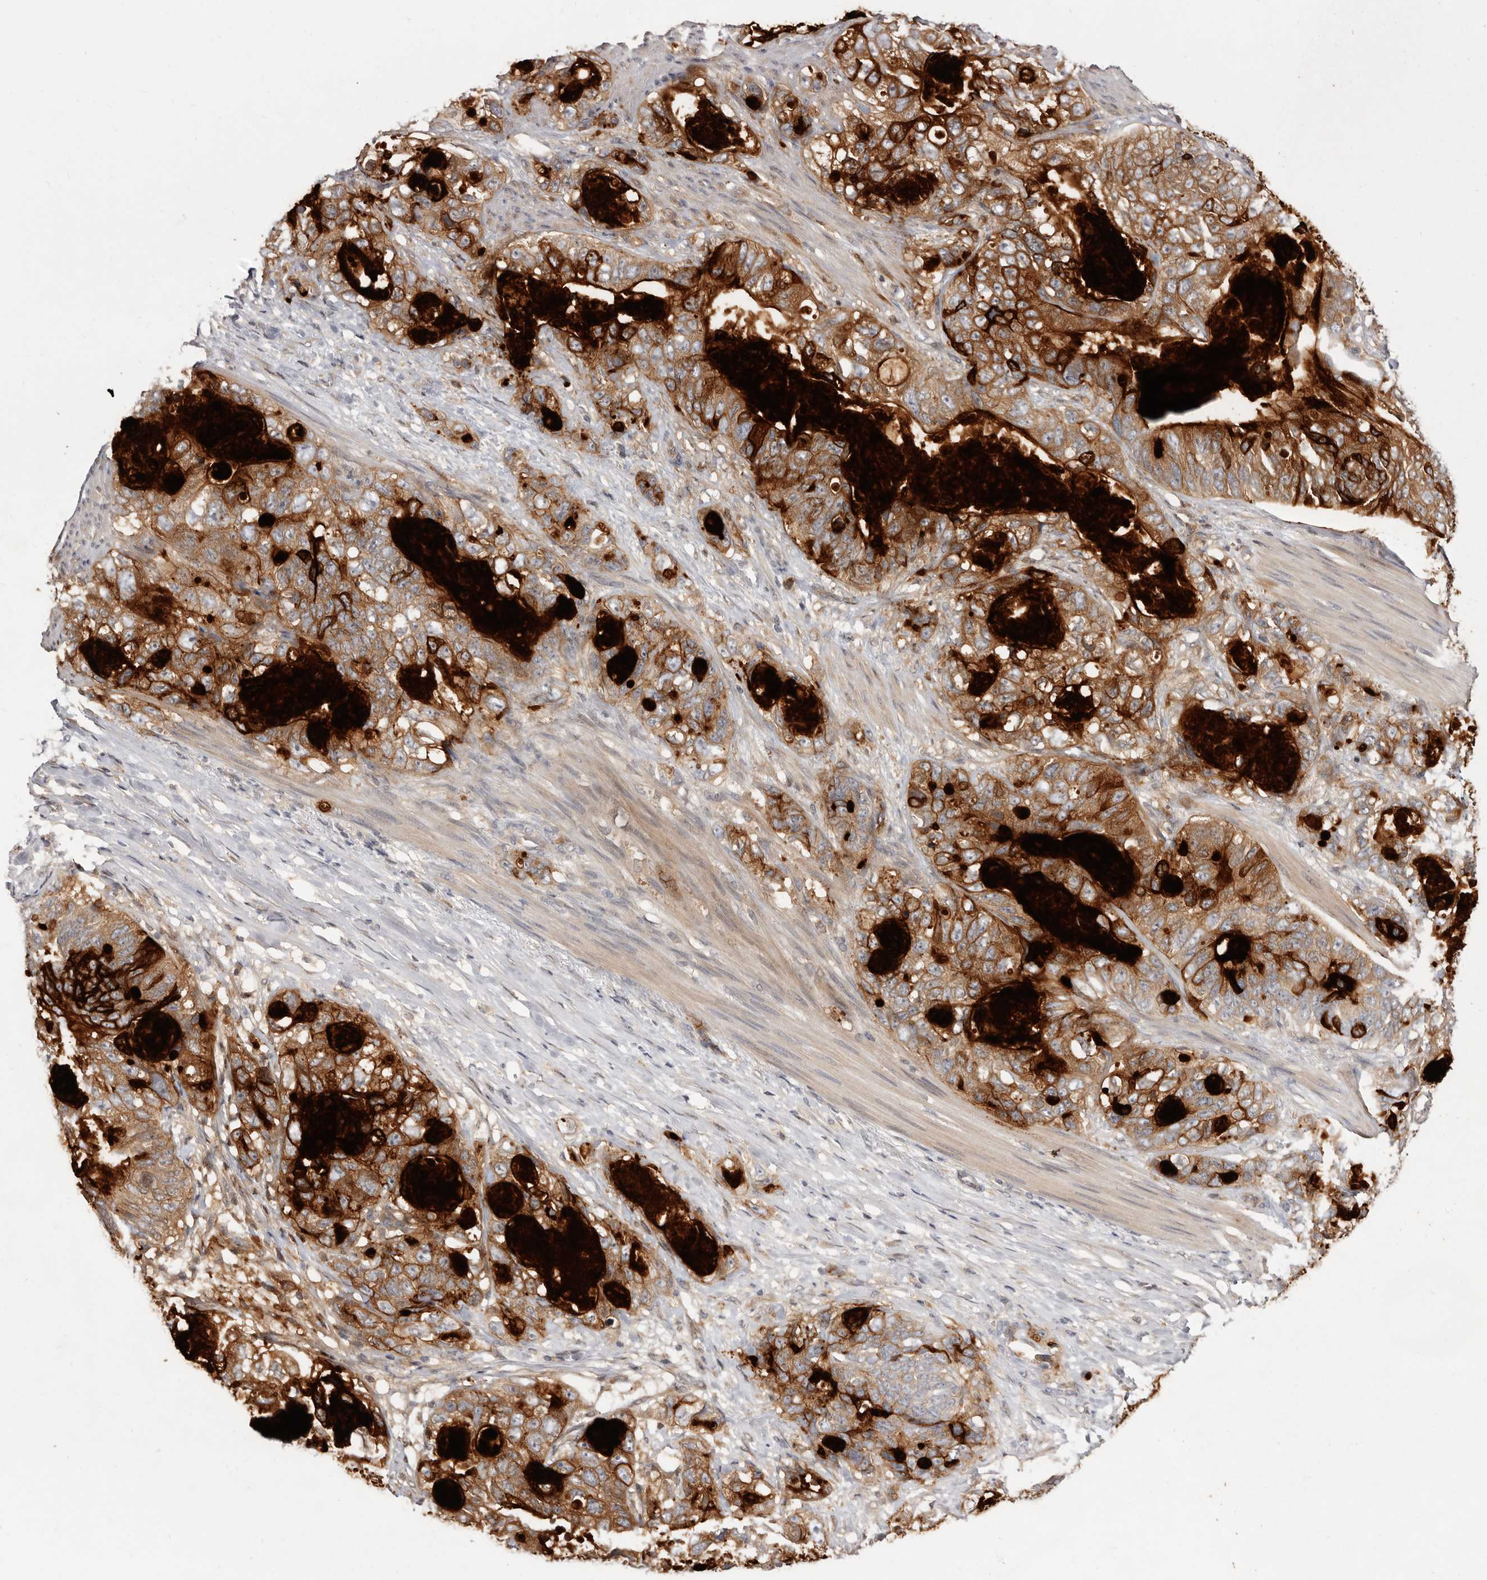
{"staining": {"intensity": "strong", "quantity": "25%-75%", "location": "cytoplasmic/membranous"}, "tissue": "stomach cancer", "cell_type": "Tumor cells", "image_type": "cancer", "snomed": [{"axis": "morphology", "description": "Normal tissue, NOS"}, {"axis": "morphology", "description": "Adenocarcinoma, NOS"}, {"axis": "topography", "description": "Stomach"}], "caption": "Strong cytoplasmic/membranous staining is identified in approximately 25%-75% of tumor cells in adenocarcinoma (stomach).", "gene": "INAVA", "patient": {"sex": "female", "age": 89}}